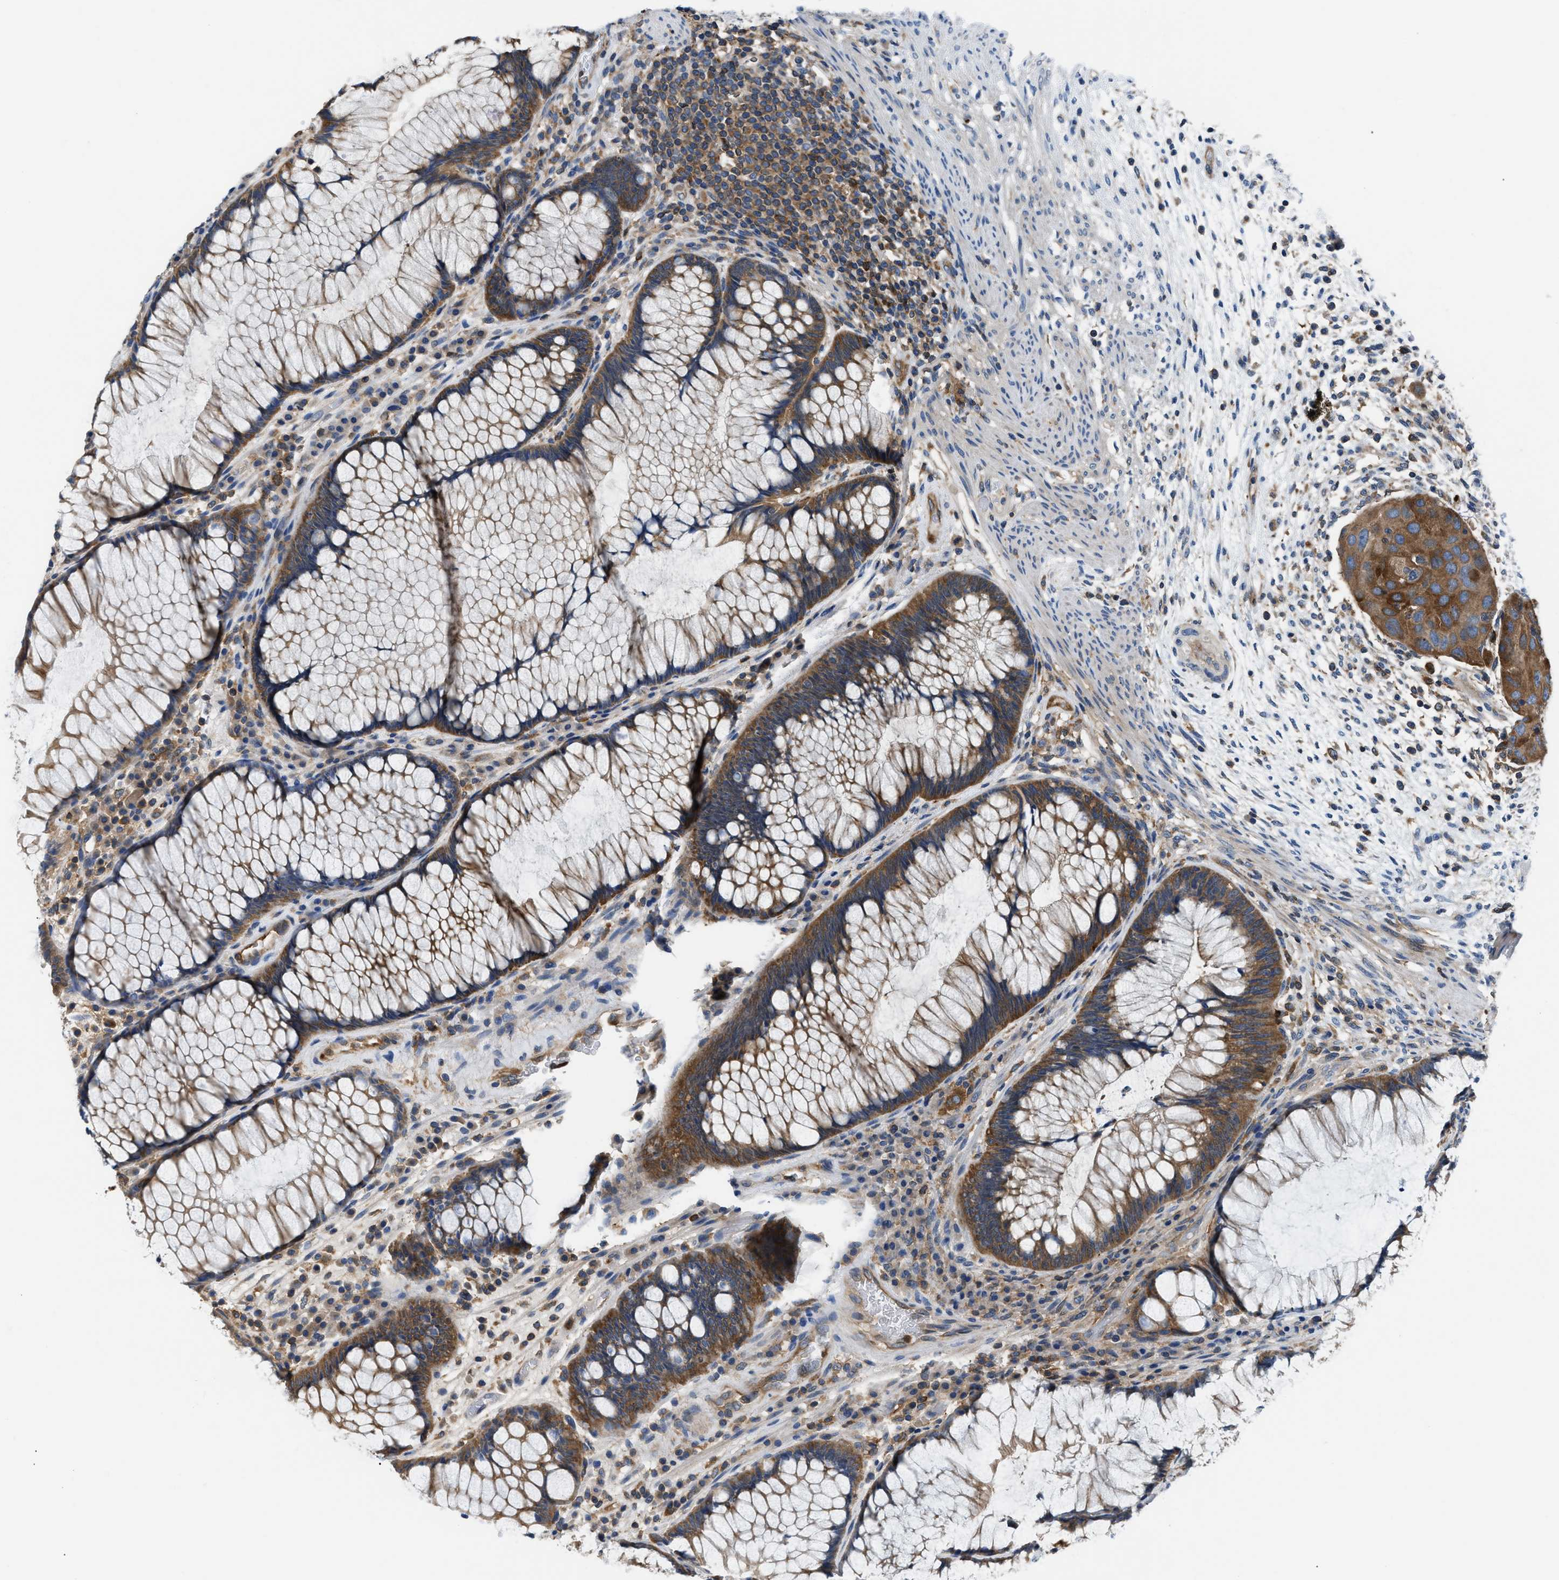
{"staining": {"intensity": "moderate", "quantity": ">75%", "location": "cytoplasmic/membranous"}, "tissue": "rectum", "cell_type": "Glandular cells", "image_type": "normal", "snomed": [{"axis": "morphology", "description": "Normal tissue, NOS"}, {"axis": "topography", "description": "Rectum"}], "caption": "An IHC image of benign tissue is shown. Protein staining in brown labels moderate cytoplasmic/membranous positivity in rectum within glandular cells. Nuclei are stained in blue.", "gene": "PKM", "patient": {"sex": "male", "age": 51}}